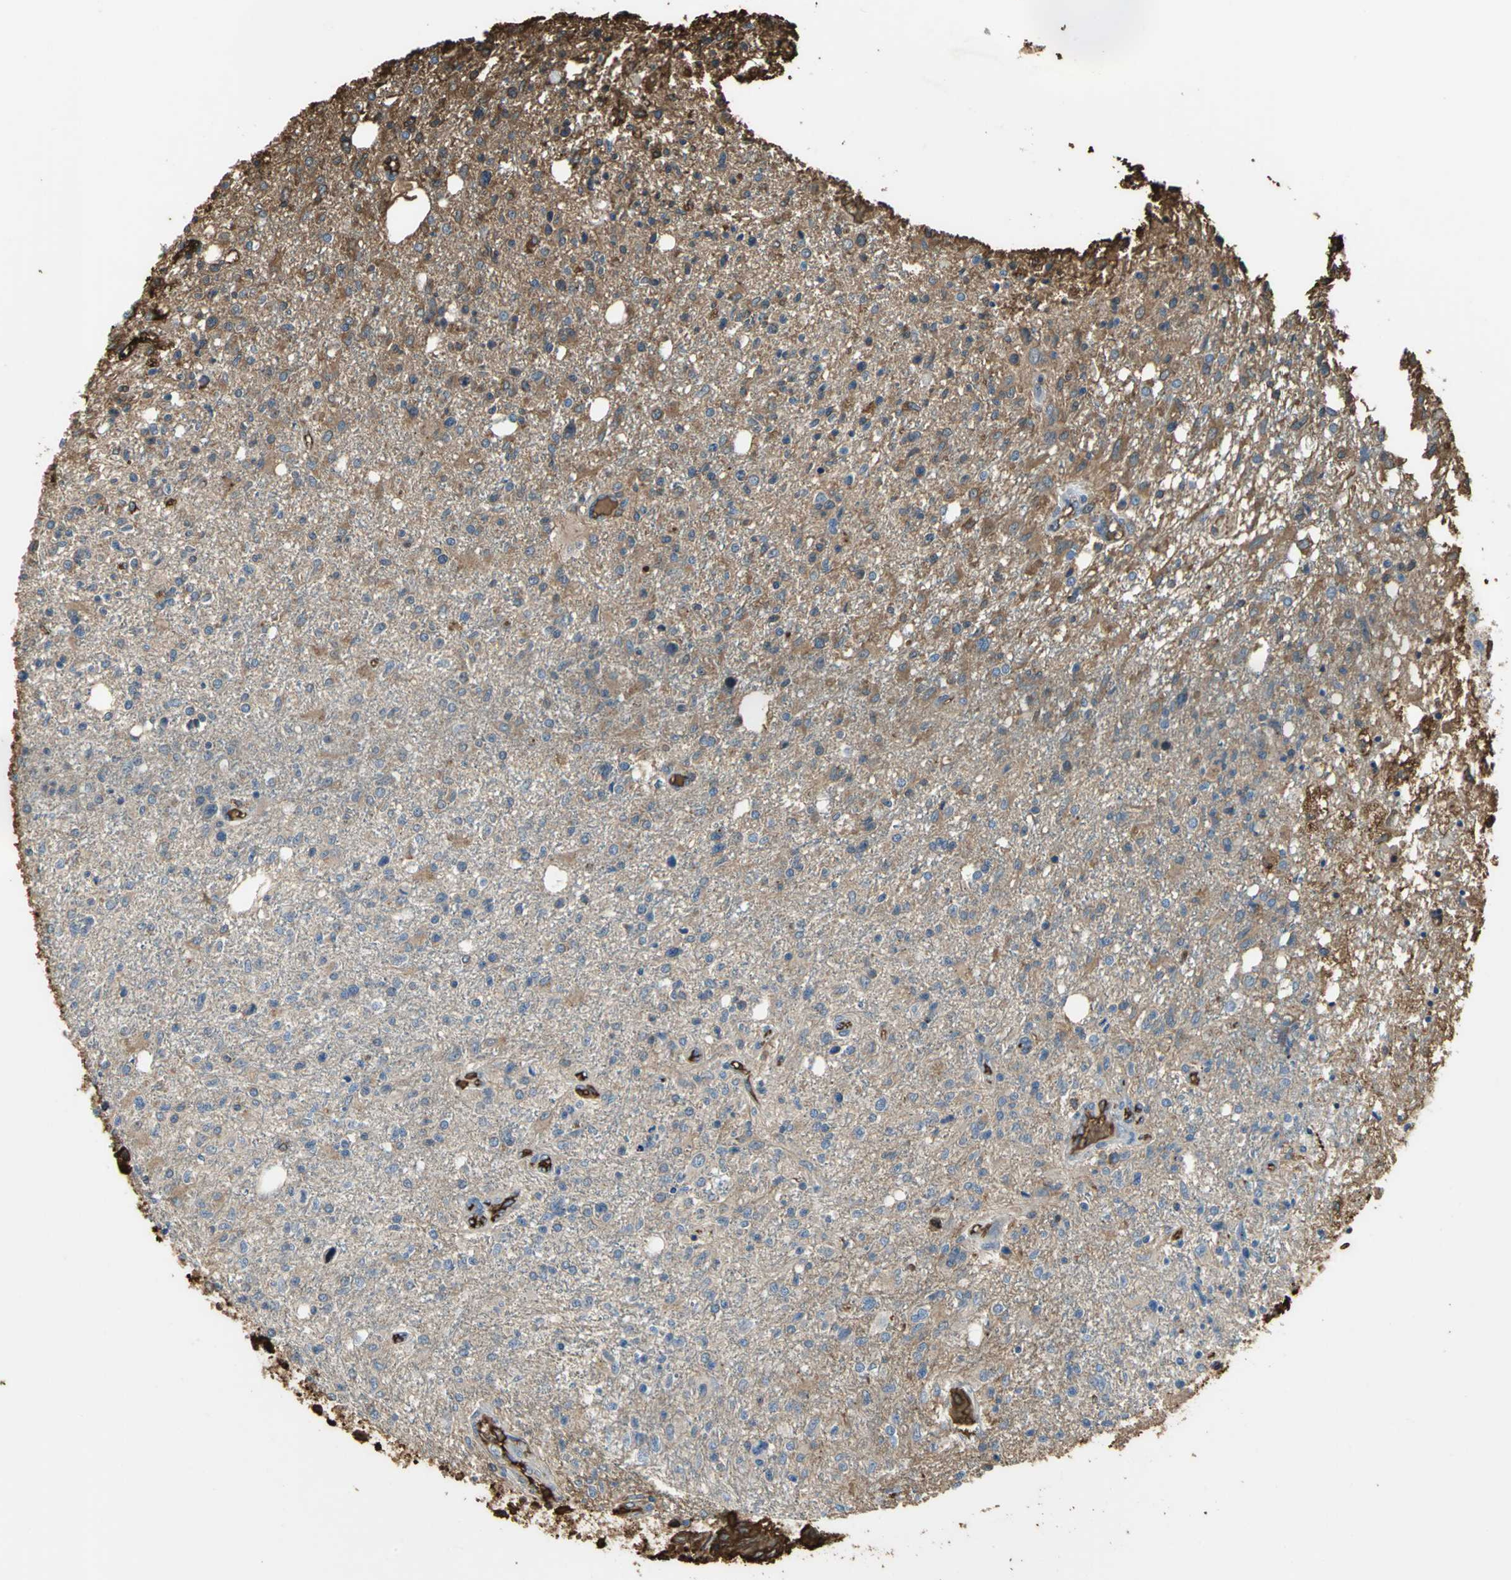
{"staining": {"intensity": "moderate", "quantity": ">75%", "location": "cytoplasmic/membranous"}, "tissue": "glioma", "cell_type": "Tumor cells", "image_type": "cancer", "snomed": [{"axis": "morphology", "description": "Glioma, malignant, High grade"}, {"axis": "topography", "description": "Cerebral cortex"}], "caption": "Human high-grade glioma (malignant) stained for a protein (brown) displays moderate cytoplasmic/membranous positive staining in approximately >75% of tumor cells.", "gene": "TREM1", "patient": {"sex": "male", "age": 76}}